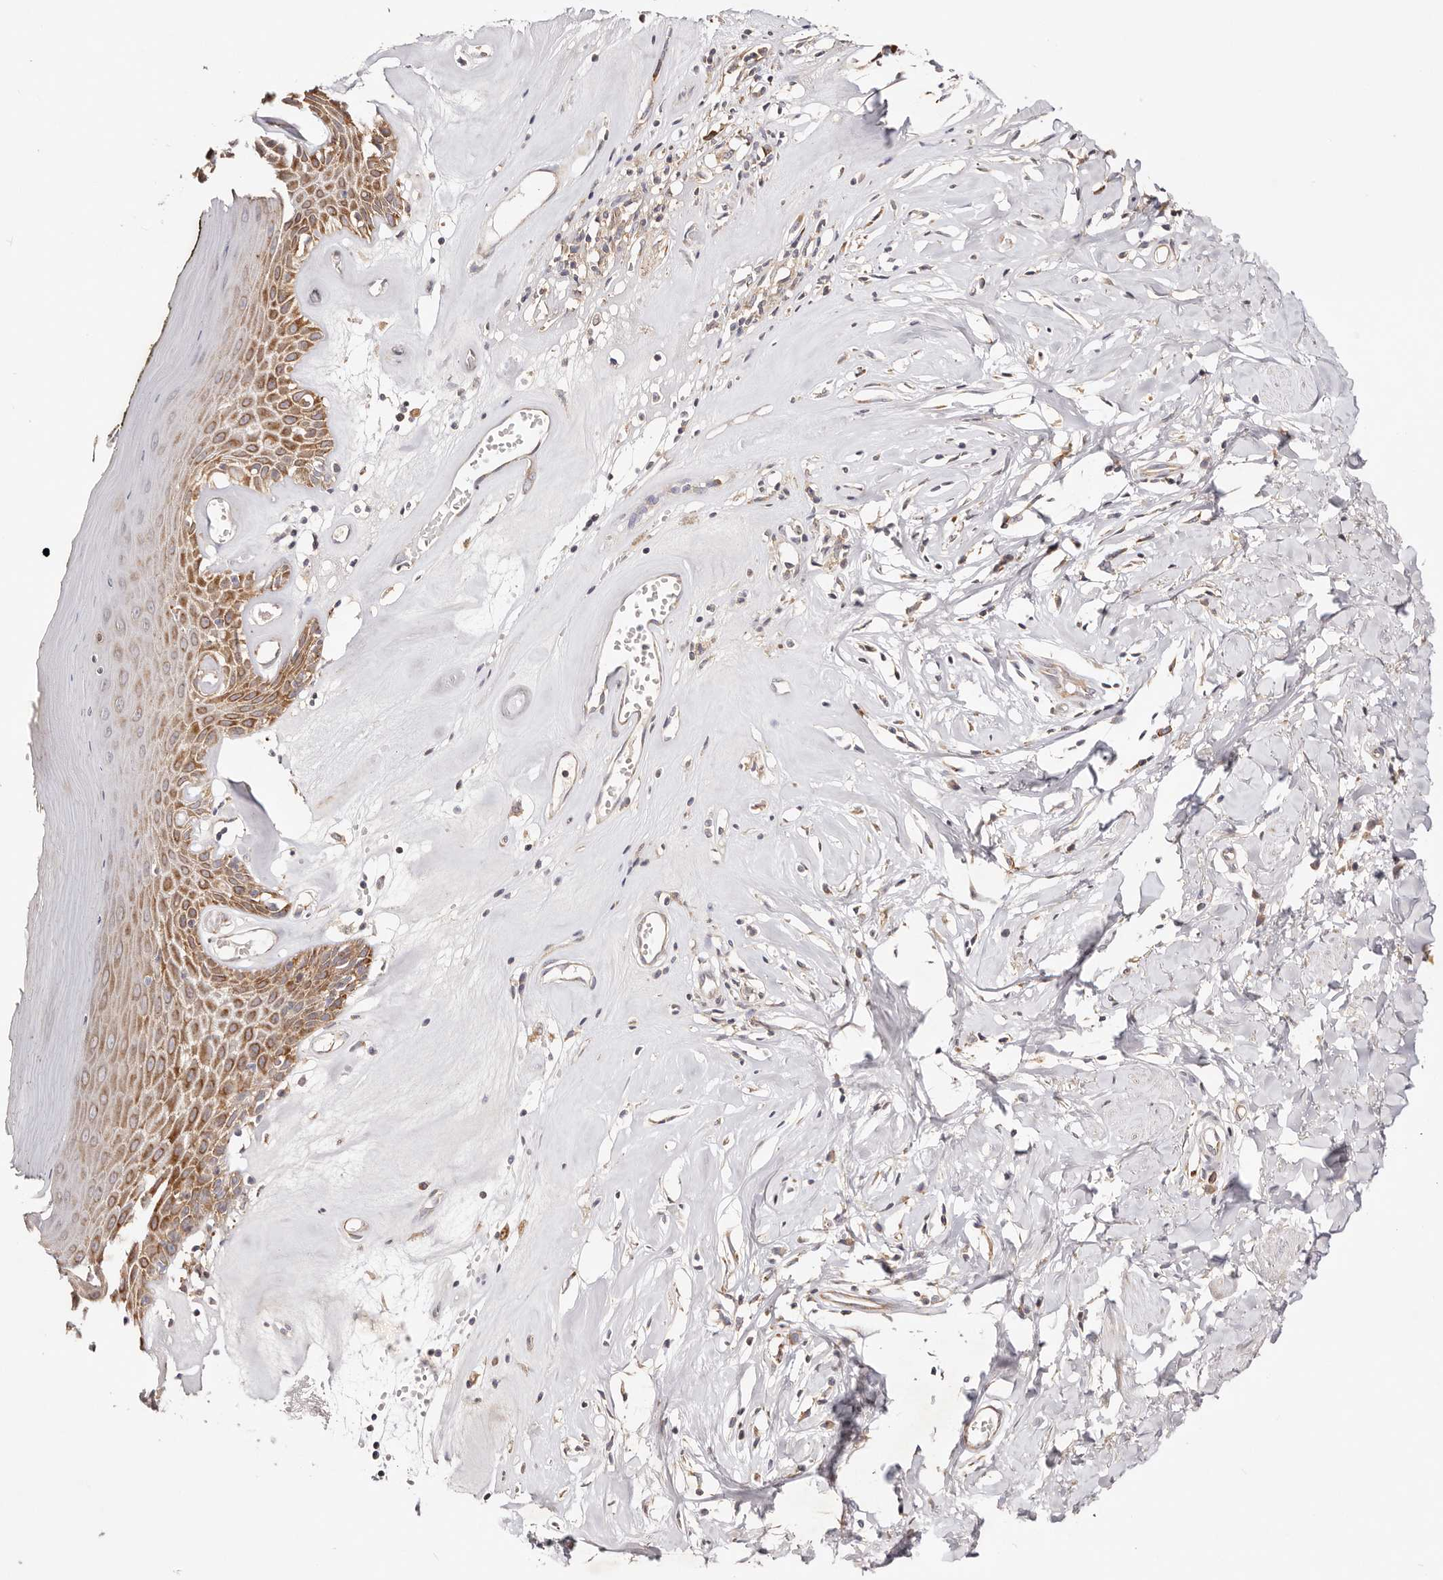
{"staining": {"intensity": "strong", "quantity": ">75%", "location": "cytoplasmic/membranous"}, "tissue": "skin", "cell_type": "Epidermal cells", "image_type": "normal", "snomed": [{"axis": "morphology", "description": "Normal tissue, NOS"}, {"axis": "morphology", "description": "Inflammation, NOS"}, {"axis": "topography", "description": "Vulva"}], "caption": "Normal skin was stained to show a protein in brown. There is high levels of strong cytoplasmic/membranous positivity in approximately >75% of epidermal cells.", "gene": "GNA13", "patient": {"sex": "female", "age": 84}}